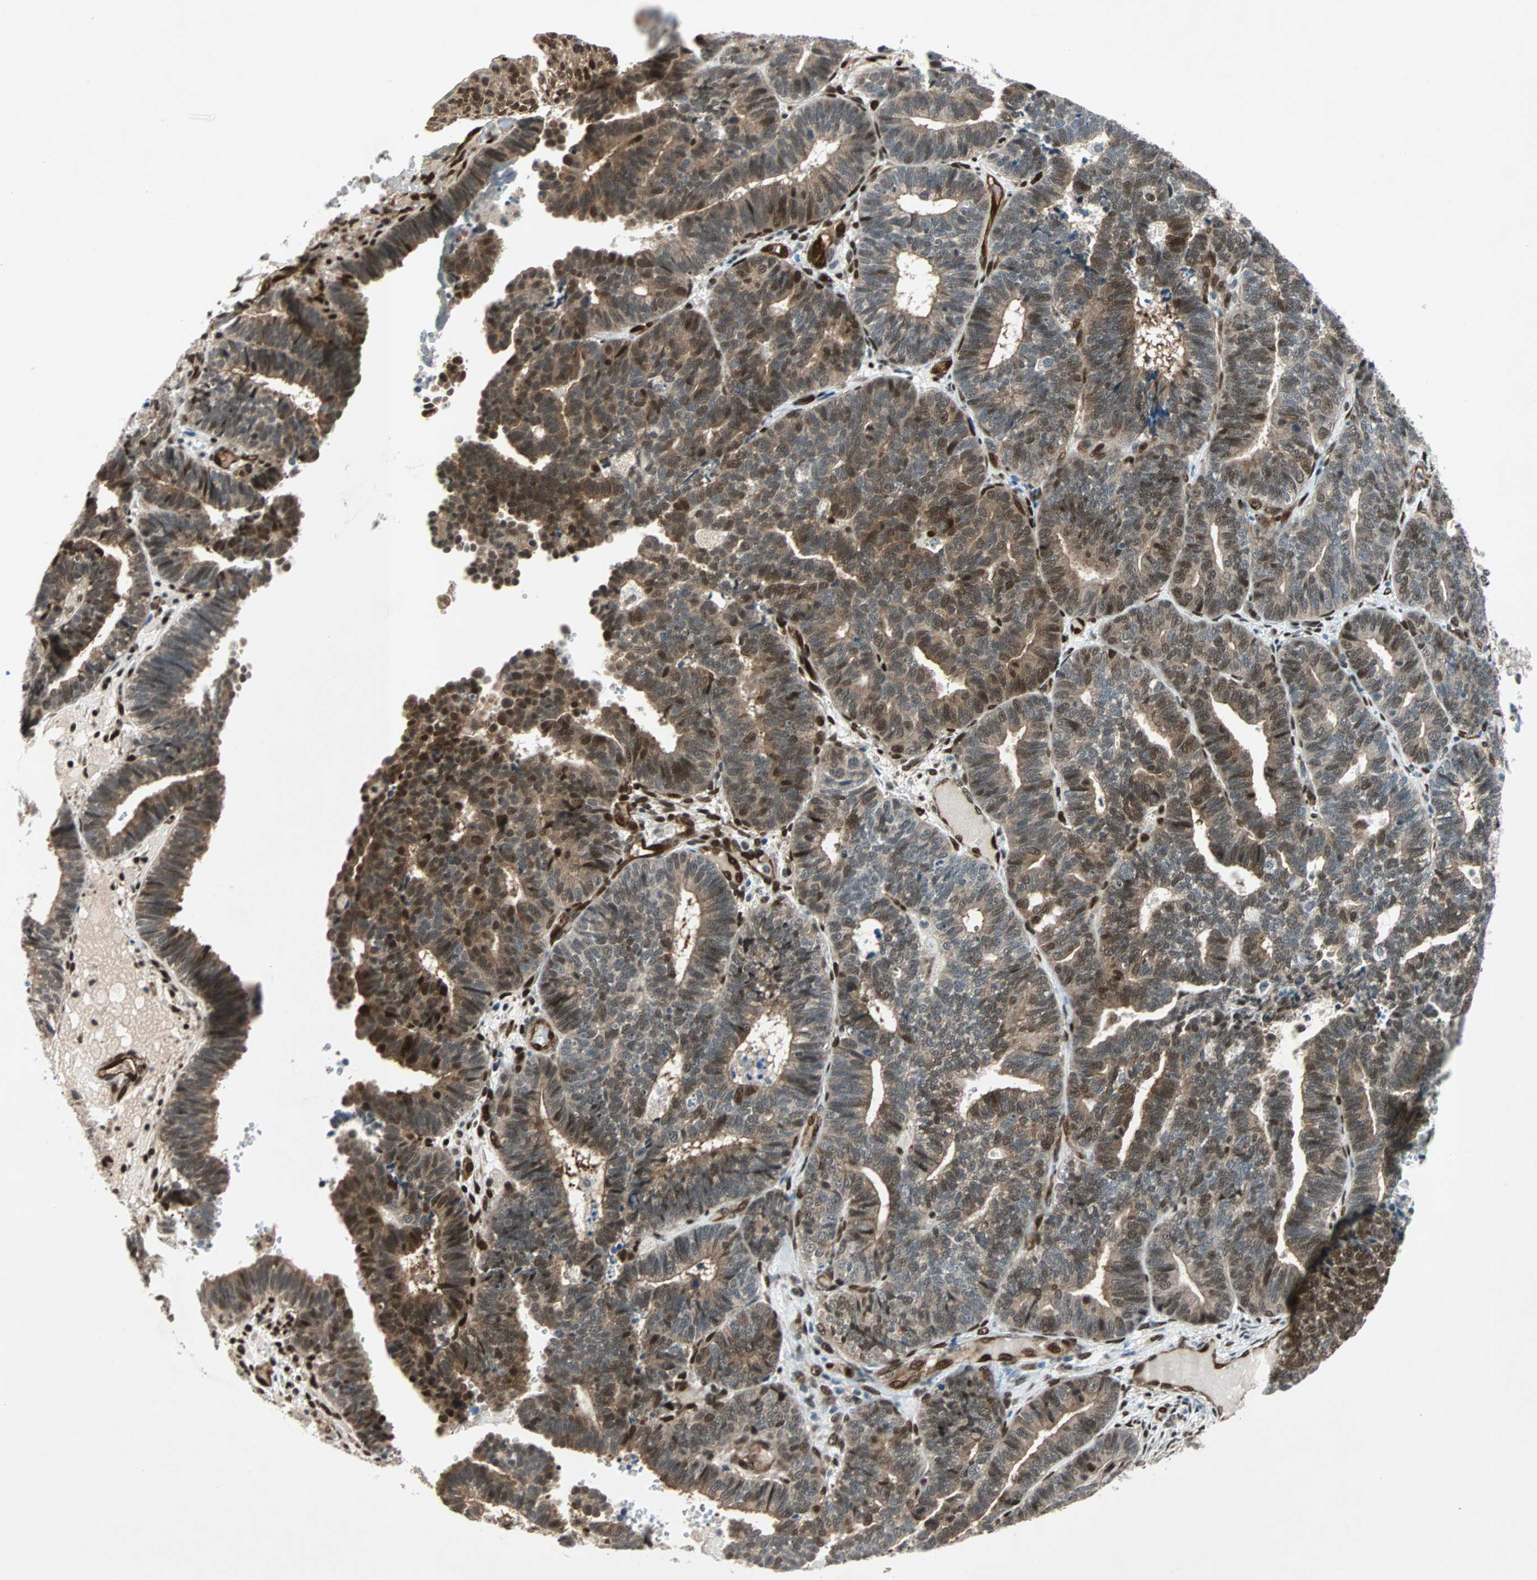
{"staining": {"intensity": "strong", "quantity": ">75%", "location": "cytoplasmic/membranous,nuclear"}, "tissue": "endometrial cancer", "cell_type": "Tumor cells", "image_type": "cancer", "snomed": [{"axis": "morphology", "description": "Adenocarcinoma, NOS"}, {"axis": "topography", "description": "Endometrium"}], "caption": "A brown stain labels strong cytoplasmic/membranous and nuclear positivity of a protein in adenocarcinoma (endometrial) tumor cells.", "gene": "WWTR1", "patient": {"sex": "female", "age": 70}}